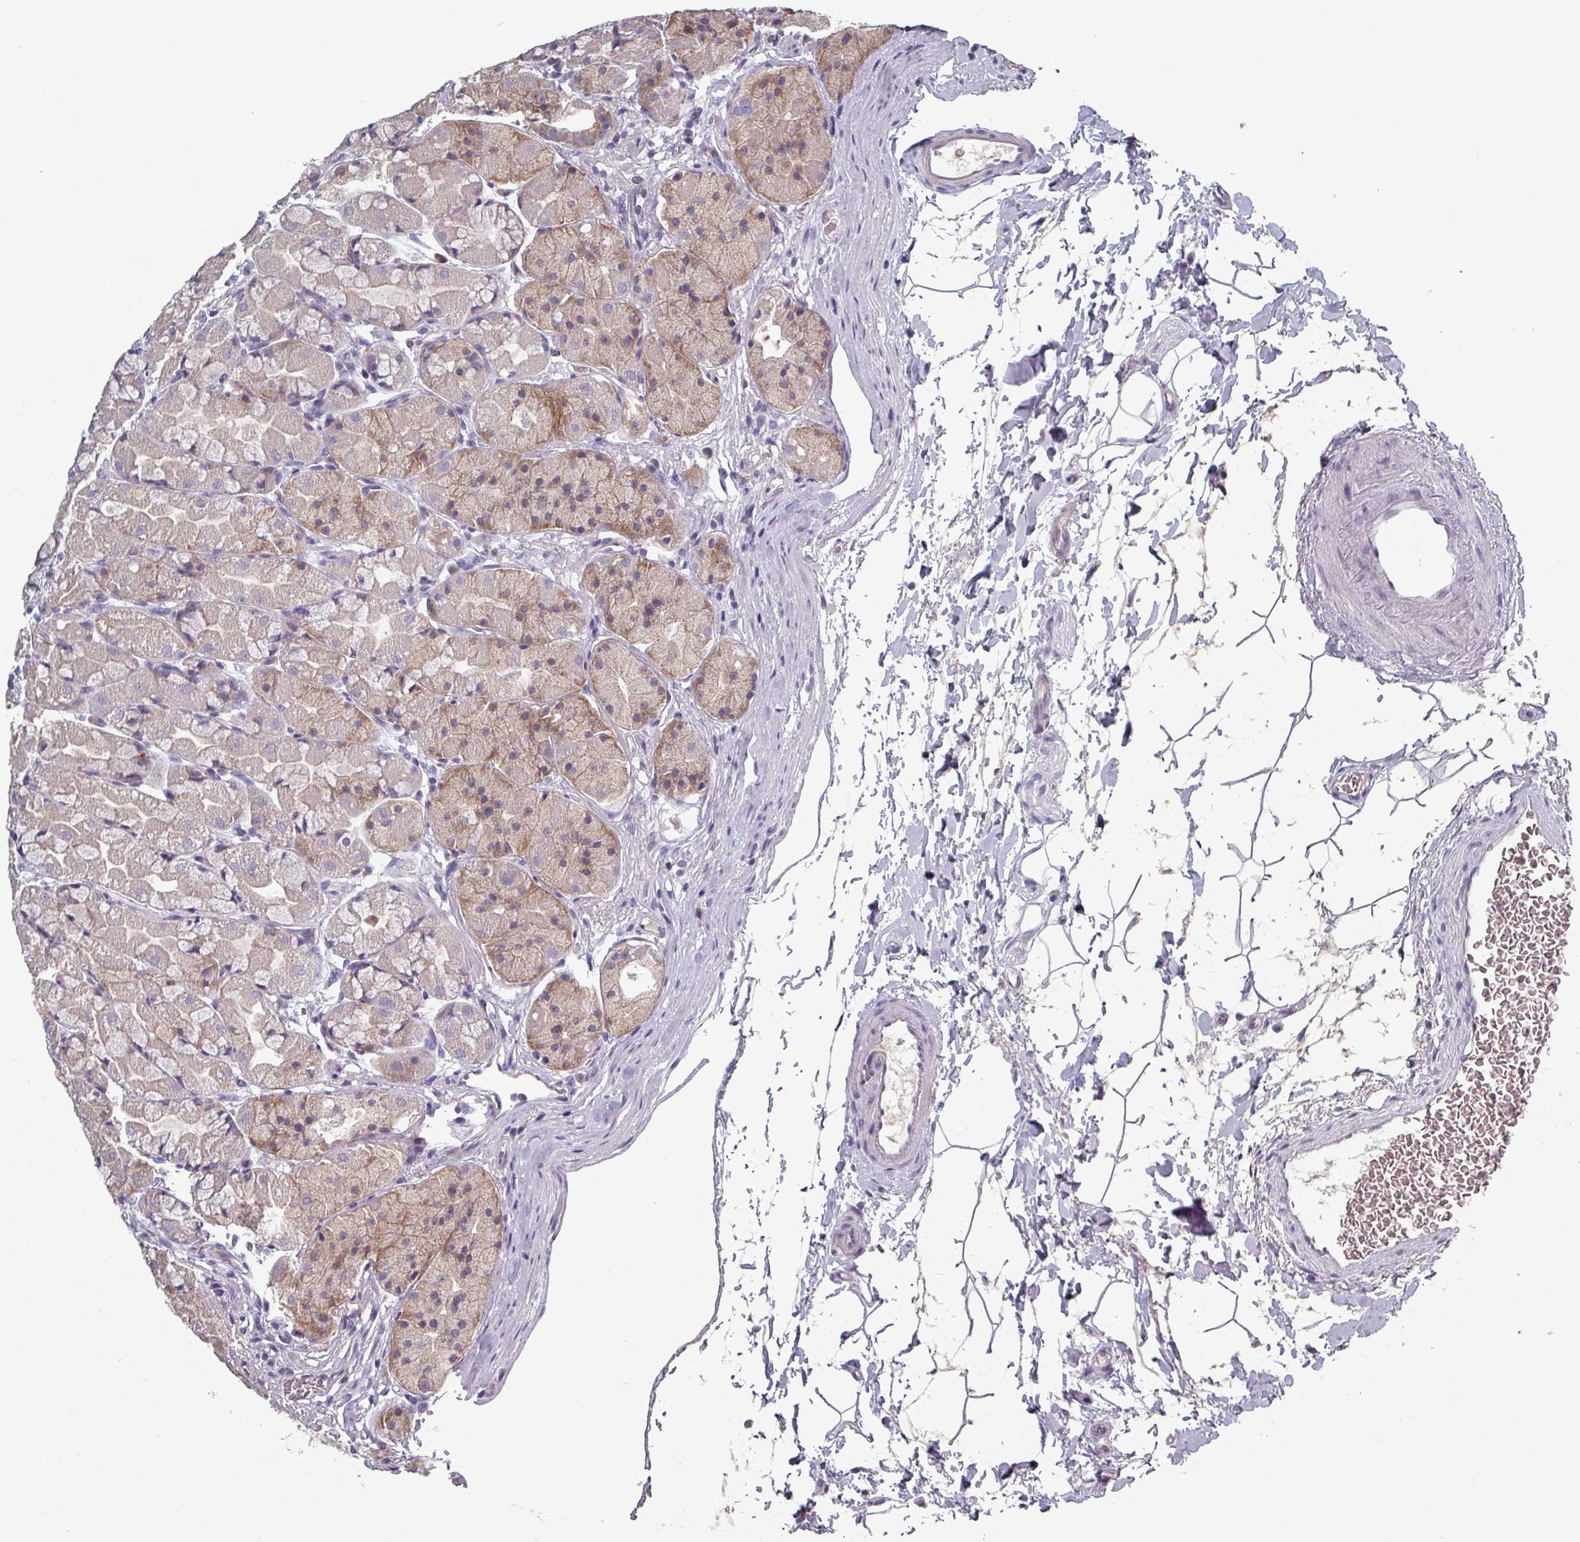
{"staining": {"intensity": "weak", "quantity": "<25%", "location": "cytoplasmic/membranous"}, "tissue": "stomach", "cell_type": "Glandular cells", "image_type": "normal", "snomed": [{"axis": "morphology", "description": "Normal tissue, NOS"}, {"axis": "topography", "description": "Stomach"}], "caption": "High power microscopy histopathology image of an IHC micrograph of normal stomach, revealing no significant expression in glandular cells.", "gene": "PRAMEF7", "patient": {"sex": "male", "age": 57}}